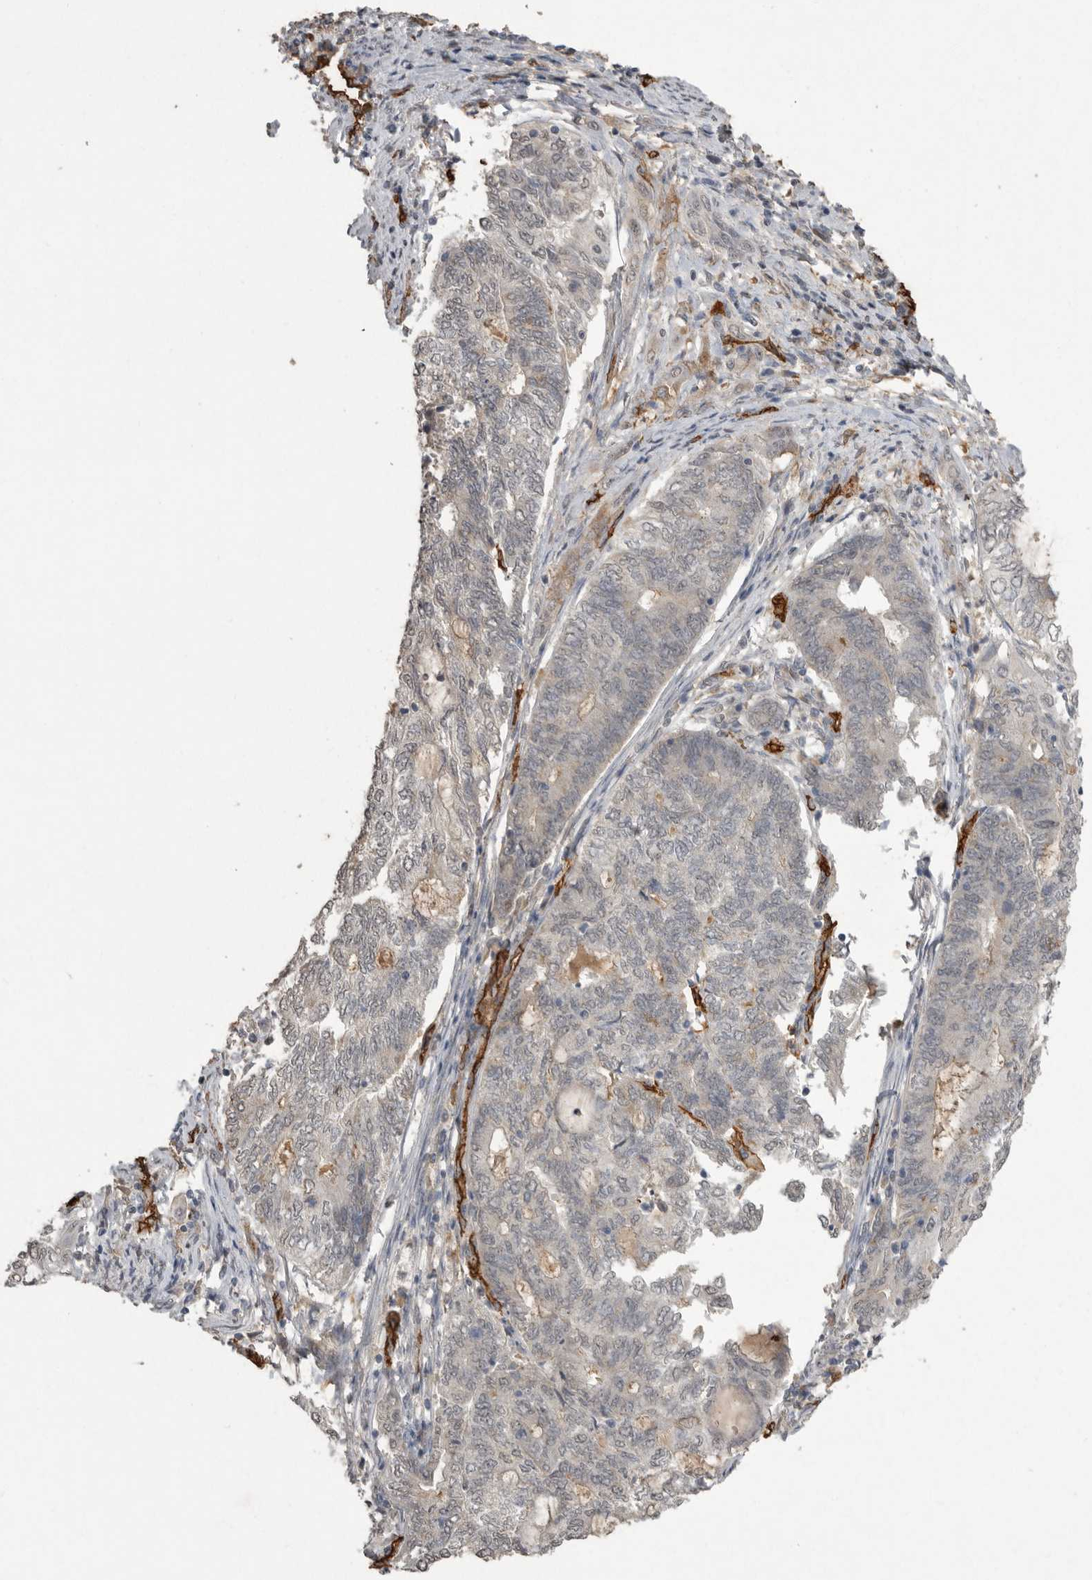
{"staining": {"intensity": "negative", "quantity": "none", "location": "none"}, "tissue": "endometrial cancer", "cell_type": "Tumor cells", "image_type": "cancer", "snomed": [{"axis": "morphology", "description": "Adenocarcinoma, NOS"}, {"axis": "topography", "description": "Uterus"}, {"axis": "topography", "description": "Endometrium"}], "caption": "A photomicrograph of endometrial adenocarcinoma stained for a protein exhibits no brown staining in tumor cells.", "gene": "IL27", "patient": {"sex": "female", "age": 70}}